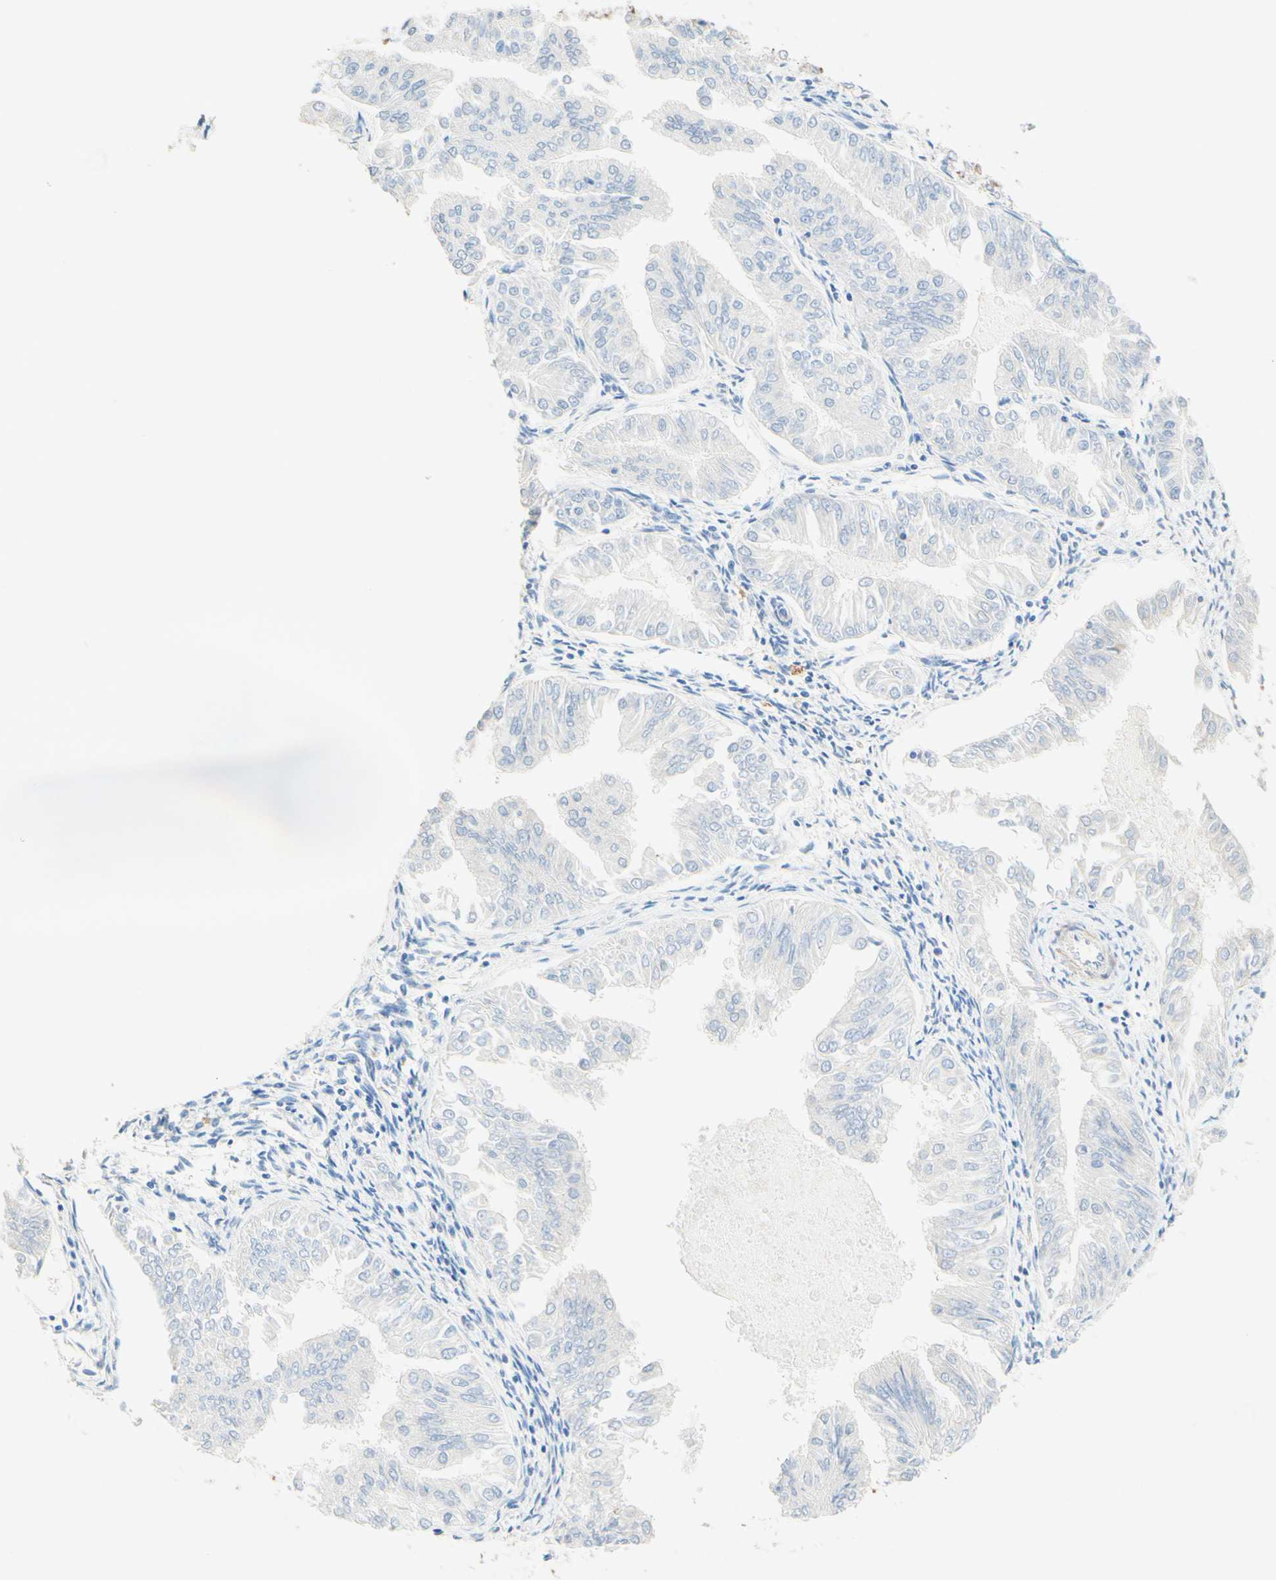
{"staining": {"intensity": "negative", "quantity": "none", "location": "none"}, "tissue": "endometrial cancer", "cell_type": "Tumor cells", "image_type": "cancer", "snomed": [{"axis": "morphology", "description": "Adenocarcinoma, NOS"}, {"axis": "topography", "description": "Endometrium"}], "caption": "IHC of human endometrial cancer shows no staining in tumor cells.", "gene": "SLC46A1", "patient": {"sex": "female", "age": 53}}